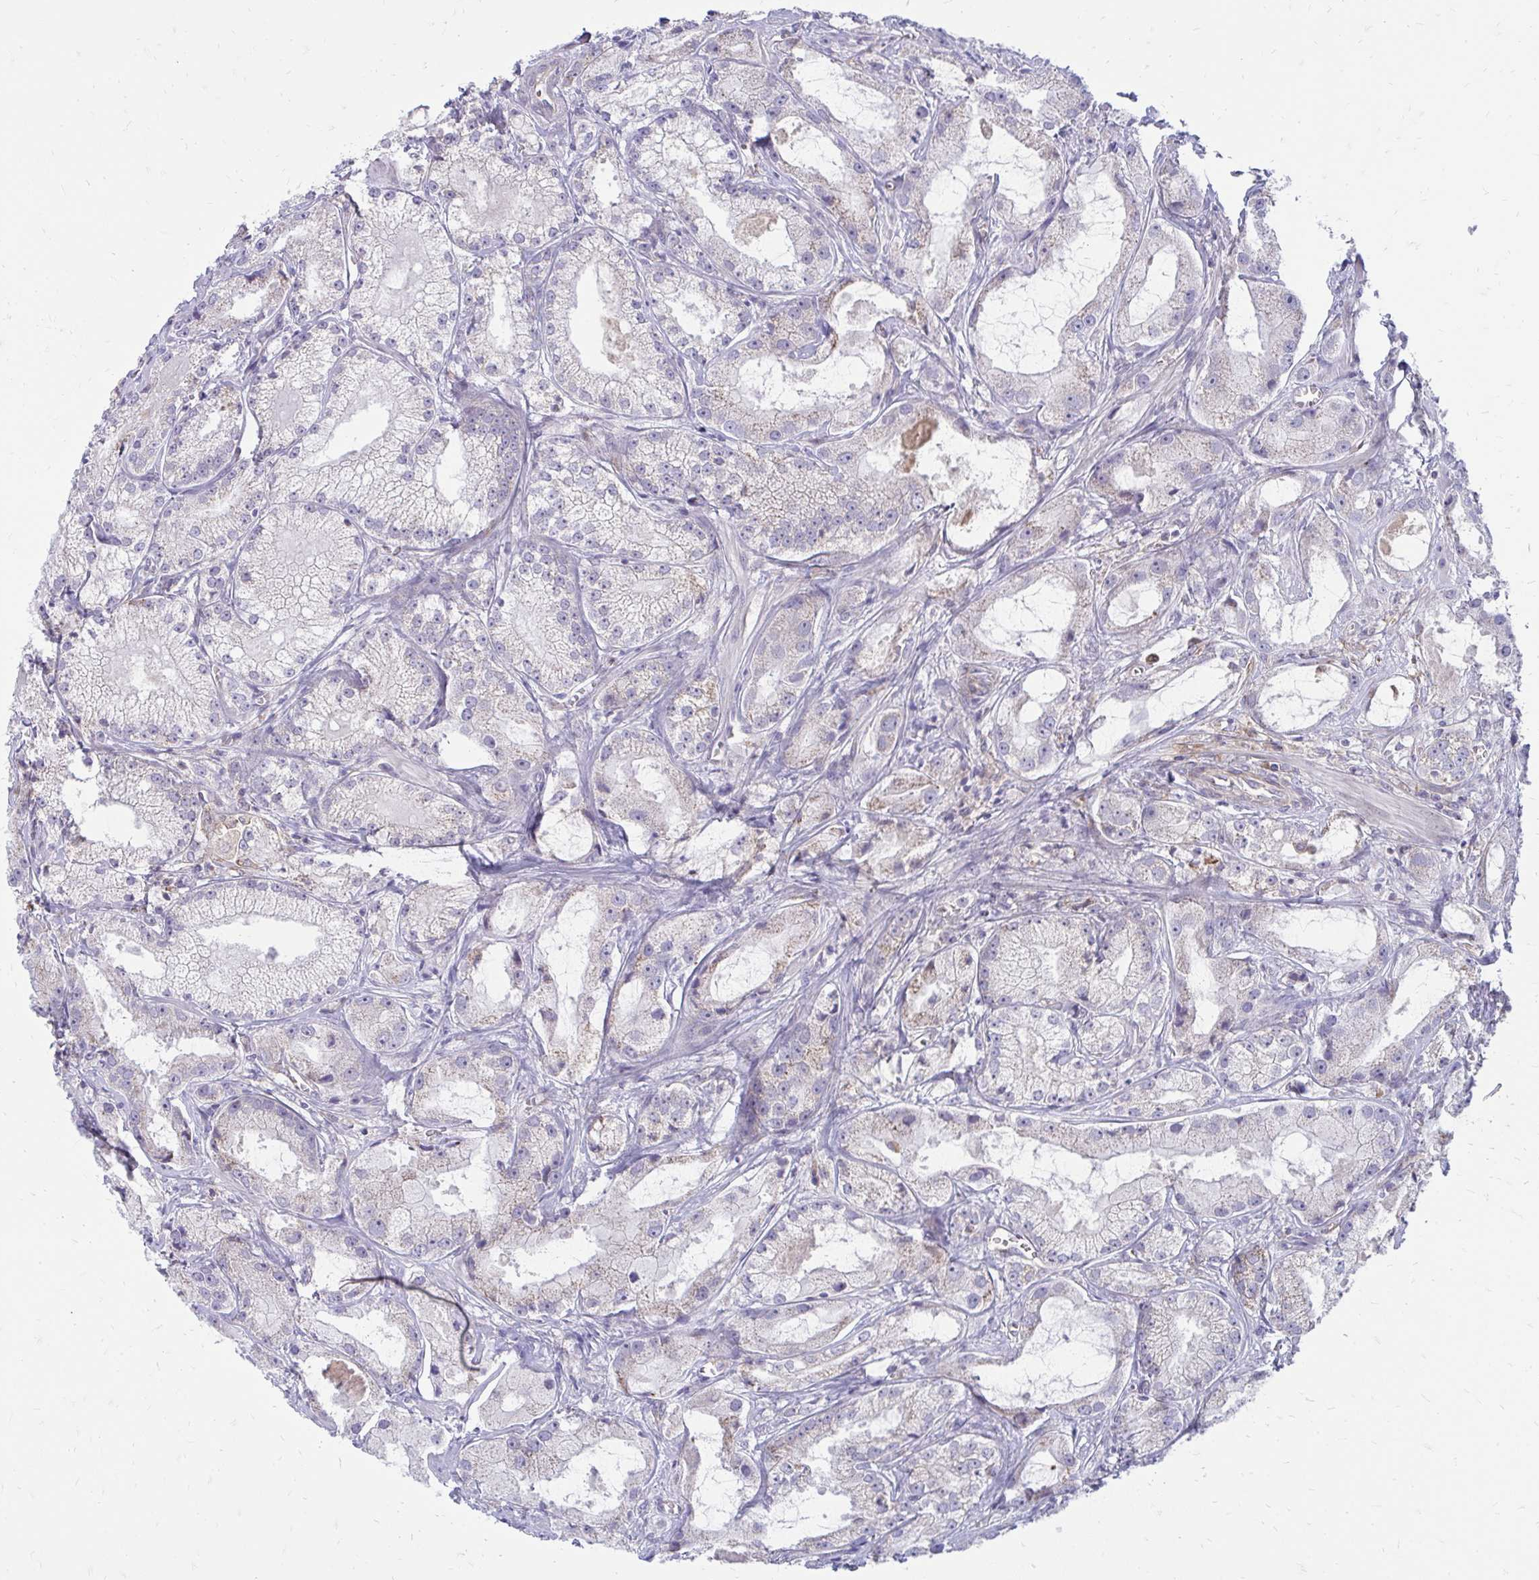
{"staining": {"intensity": "weak", "quantity": "<25%", "location": "cytoplasmic/membranous"}, "tissue": "prostate cancer", "cell_type": "Tumor cells", "image_type": "cancer", "snomed": [{"axis": "morphology", "description": "Adenocarcinoma, High grade"}, {"axis": "topography", "description": "Prostate"}], "caption": "Immunohistochemical staining of prostate high-grade adenocarcinoma reveals no significant positivity in tumor cells. Nuclei are stained in blue.", "gene": "ASAP1", "patient": {"sex": "male", "age": 64}}